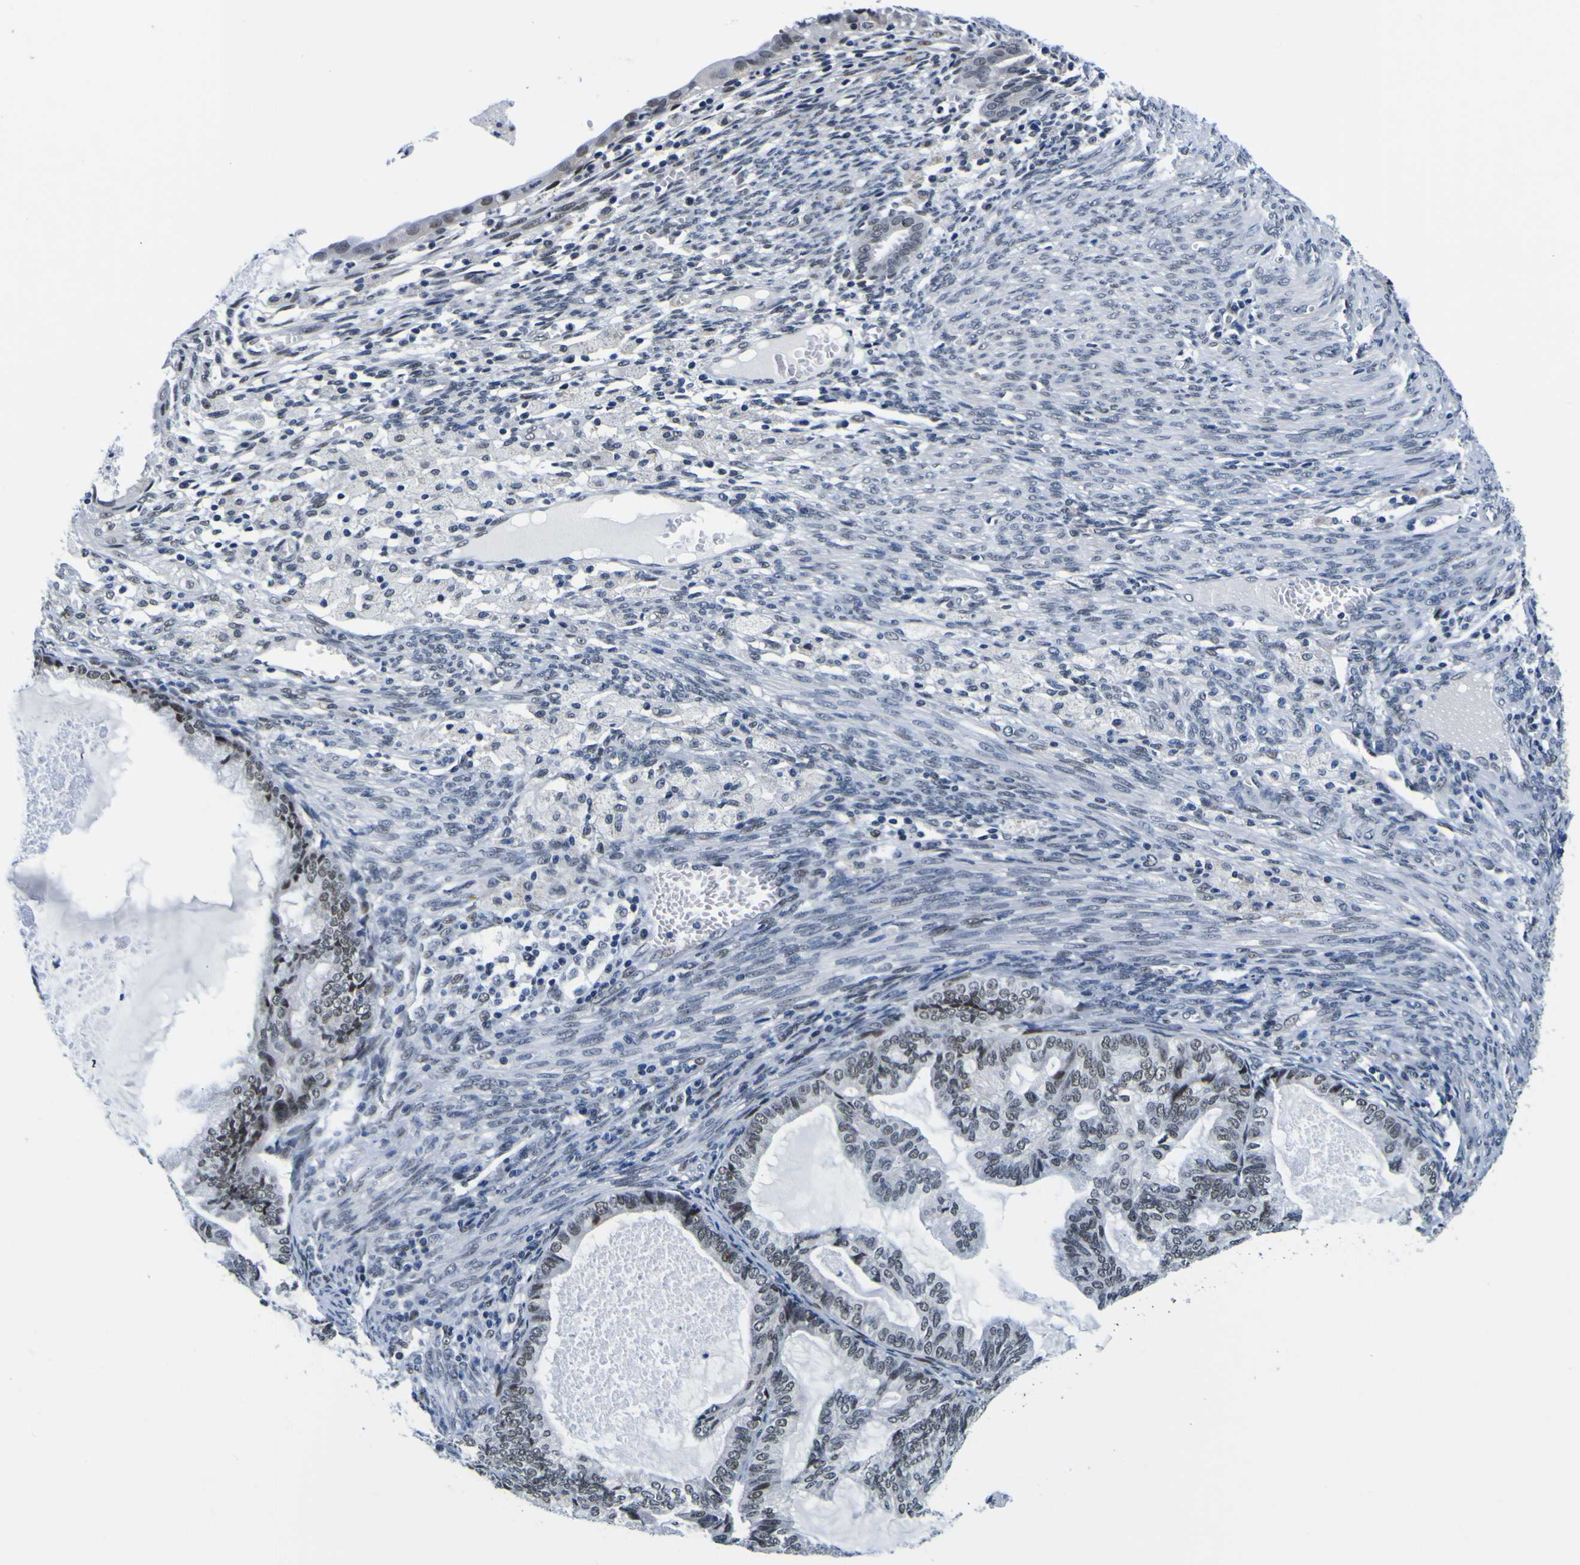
{"staining": {"intensity": "weak", "quantity": ">75%", "location": "nuclear"}, "tissue": "cervical cancer", "cell_type": "Tumor cells", "image_type": "cancer", "snomed": [{"axis": "morphology", "description": "Normal tissue, NOS"}, {"axis": "morphology", "description": "Adenocarcinoma, NOS"}, {"axis": "topography", "description": "Cervix"}, {"axis": "topography", "description": "Endometrium"}], "caption": "A histopathology image showing weak nuclear positivity in about >75% of tumor cells in adenocarcinoma (cervical), as visualized by brown immunohistochemical staining.", "gene": "CUL4B", "patient": {"sex": "female", "age": 86}}